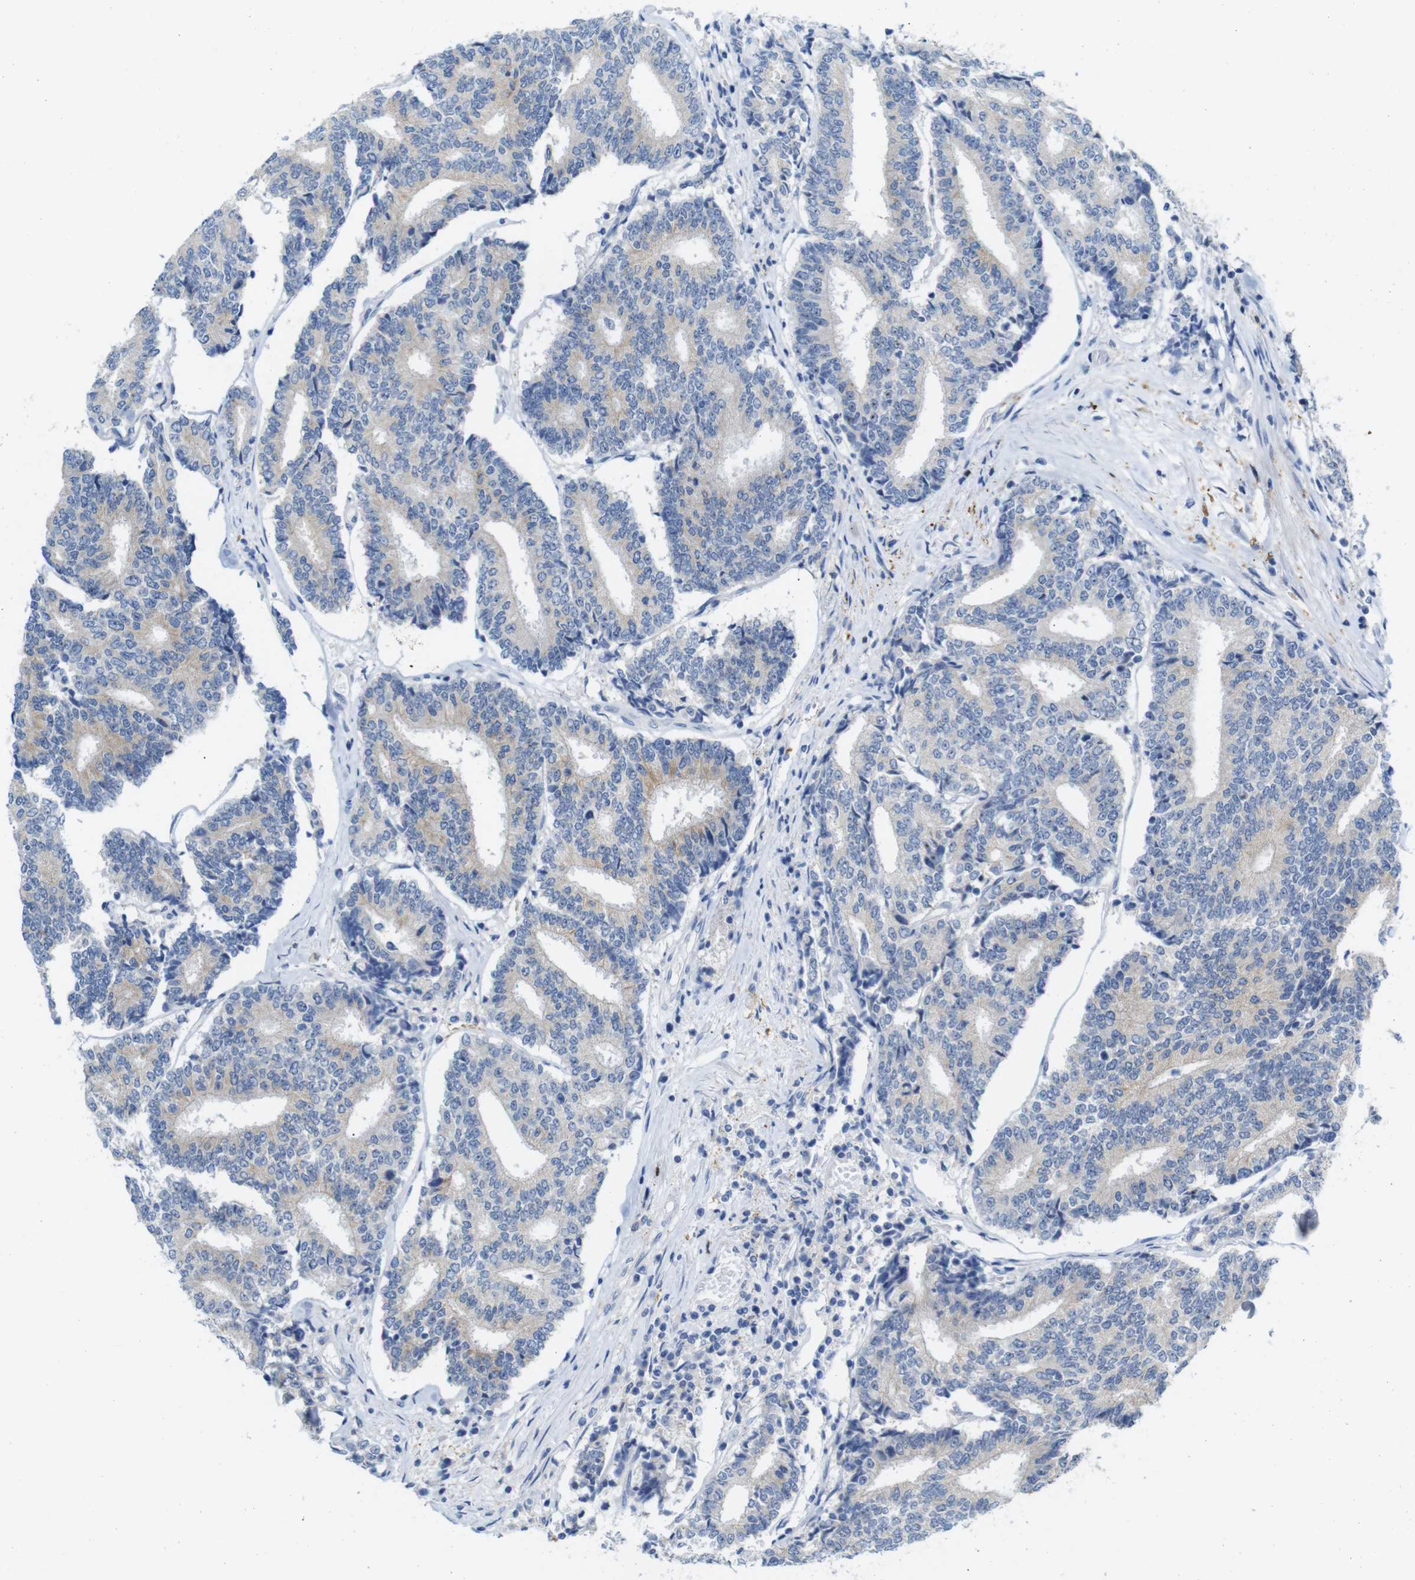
{"staining": {"intensity": "negative", "quantity": "none", "location": "none"}, "tissue": "prostate cancer", "cell_type": "Tumor cells", "image_type": "cancer", "snomed": [{"axis": "morphology", "description": "Normal tissue, NOS"}, {"axis": "morphology", "description": "Adenocarcinoma, High grade"}, {"axis": "topography", "description": "Prostate"}, {"axis": "topography", "description": "Seminal veicle"}], "caption": "High power microscopy histopathology image of an immunohistochemistry image of adenocarcinoma (high-grade) (prostate), revealing no significant positivity in tumor cells.", "gene": "C1orf210", "patient": {"sex": "male", "age": 55}}